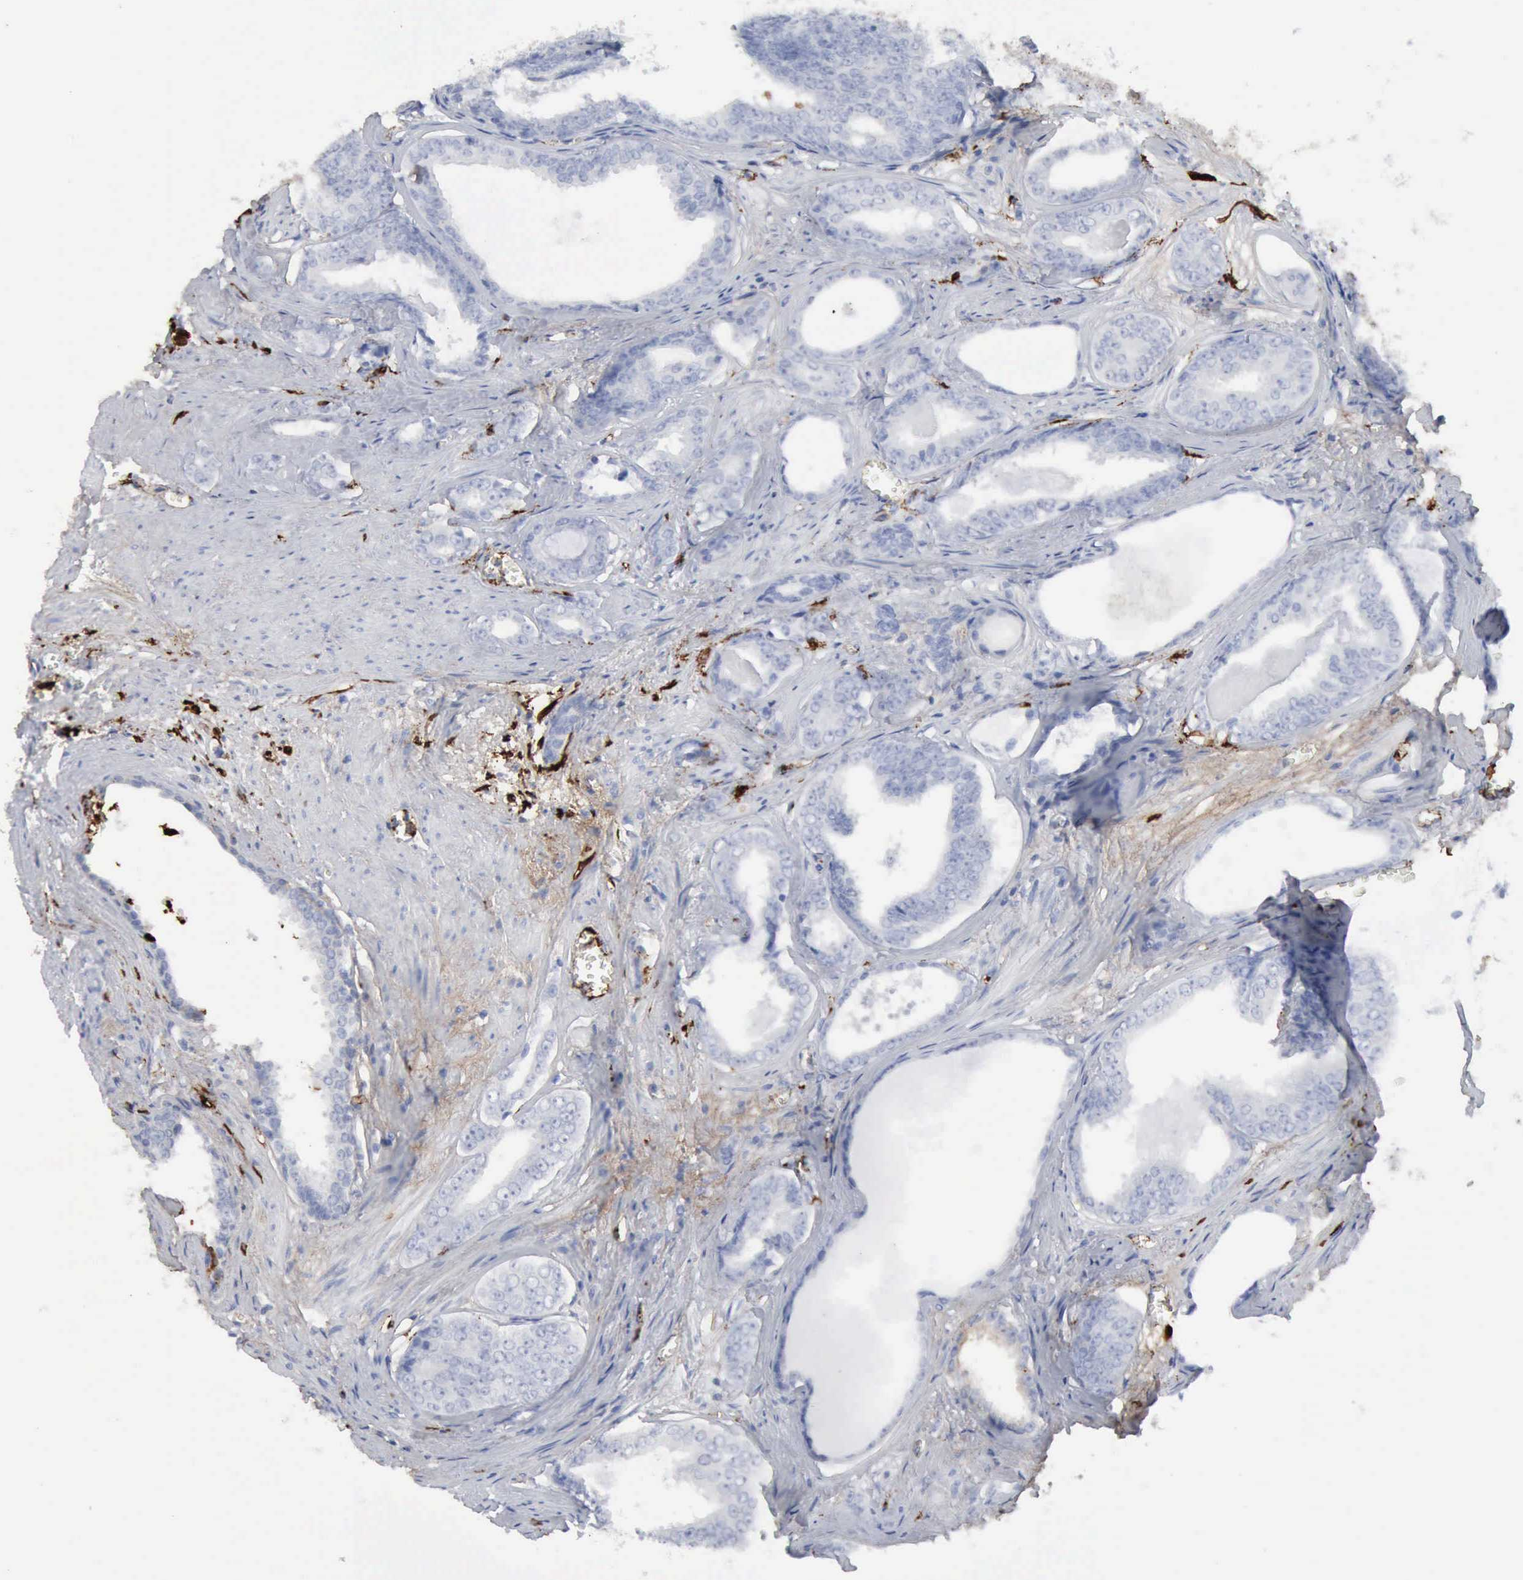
{"staining": {"intensity": "negative", "quantity": "none", "location": "none"}, "tissue": "prostate cancer", "cell_type": "Tumor cells", "image_type": "cancer", "snomed": [{"axis": "morphology", "description": "Adenocarcinoma, Medium grade"}, {"axis": "topography", "description": "Prostate"}], "caption": "The immunohistochemistry histopathology image has no significant positivity in tumor cells of prostate cancer (adenocarcinoma (medium-grade)) tissue. The staining was performed using DAB (3,3'-diaminobenzidine) to visualize the protein expression in brown, while the nuclei were stained in blue with hematoxylin (Magnification: 20x).", "gene": "C4BPA", "patient": {"sex": "male", "age": 79}}